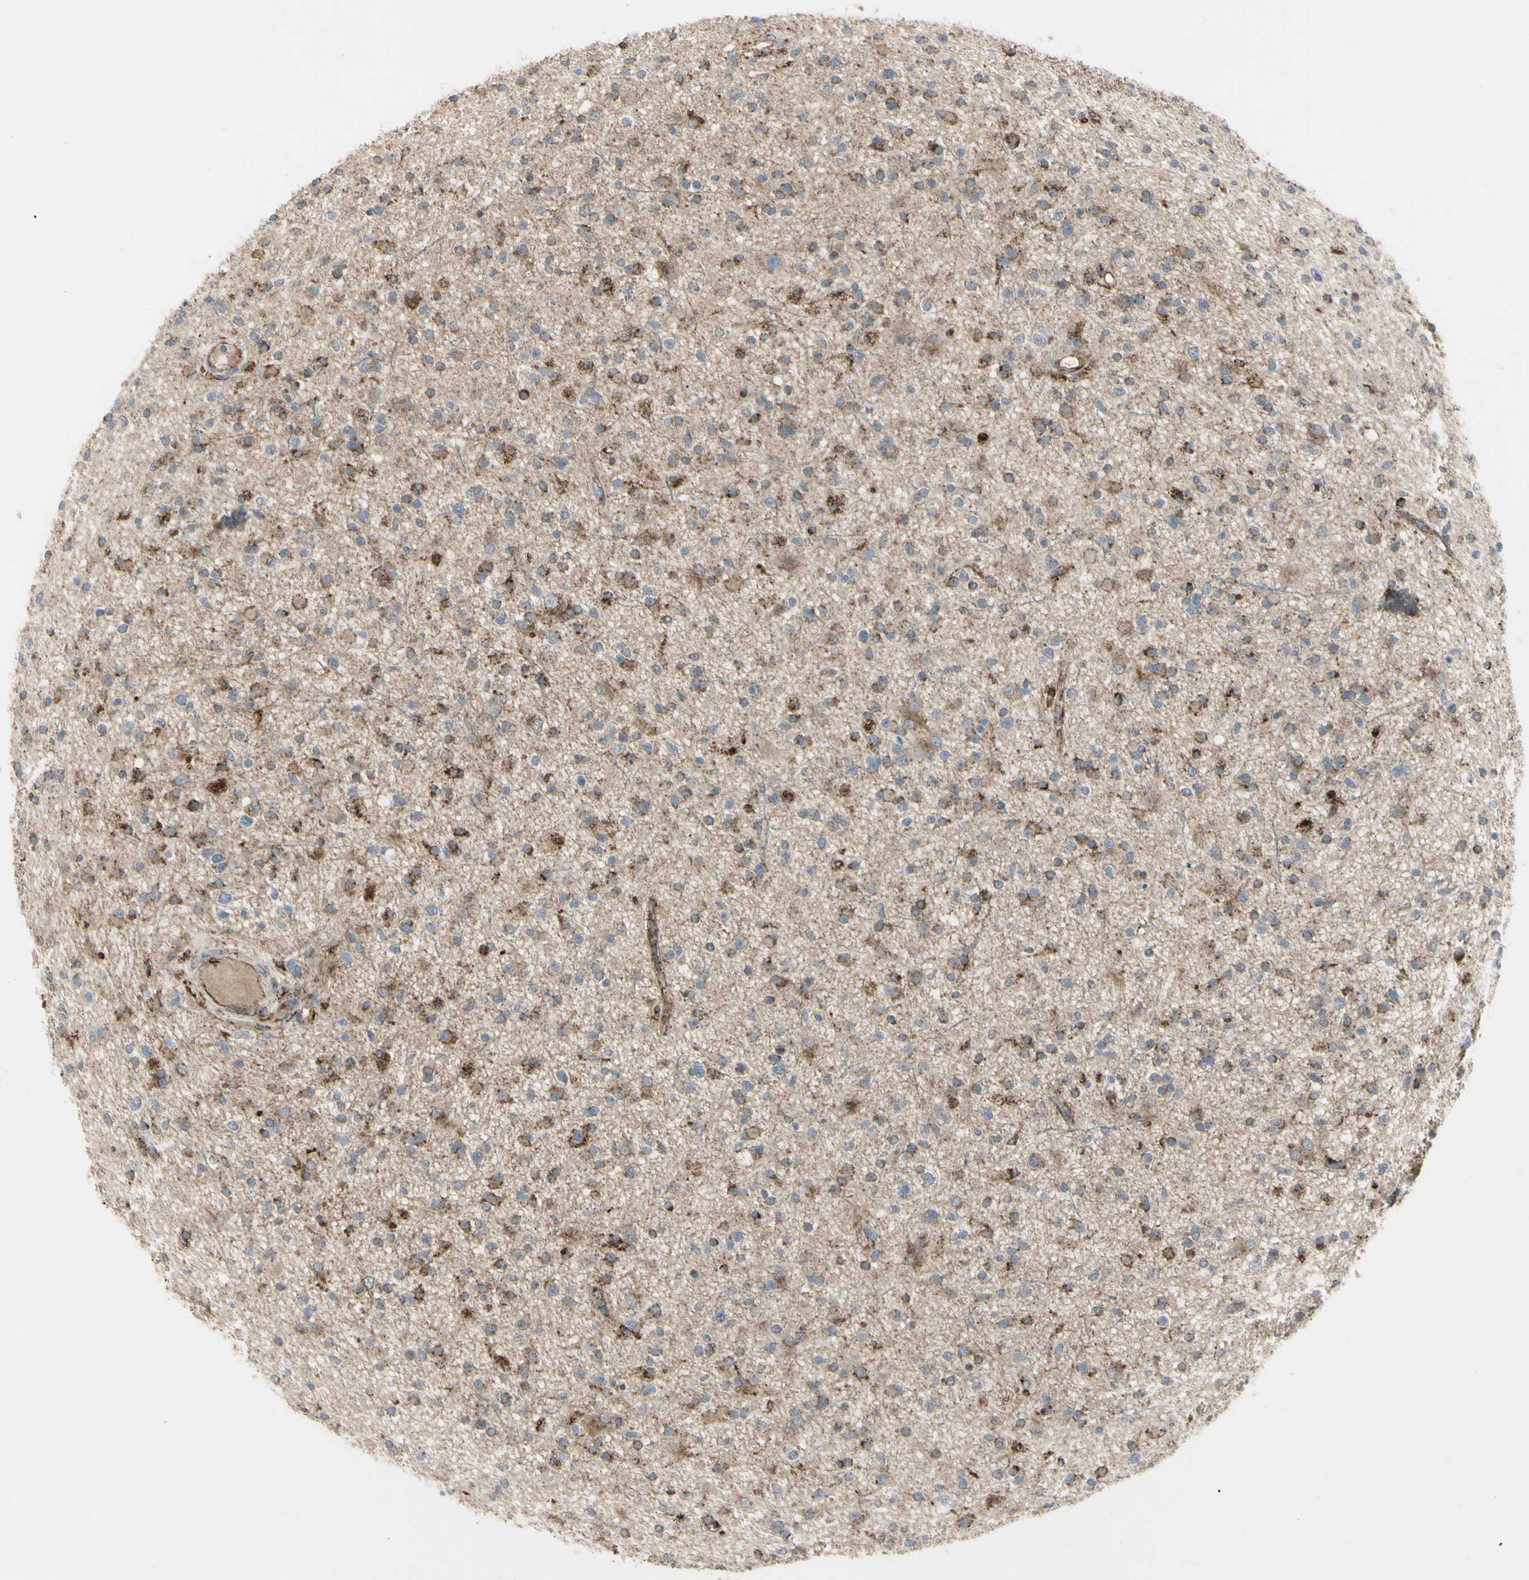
{"staining": {"intensity": "strong", "quantity": "25%-75%", "location": "cytoplasmic/membranous"}, "tissue": "glioma", "cell_type": "Tumor cells", "image_type": "cancer", "snomed": [{"axis": "morphology", "description": "Glioma, malignant, High grade"}, {"axis": "topography", "description": "Brain"}], "caption": "Strong cytoplasmic/membranous protein positivity is present in approximately 25%-75% of tumor cells in glioma.", "gene": "CYB5R1", "patient": {"sex": "male", "age": 33}}